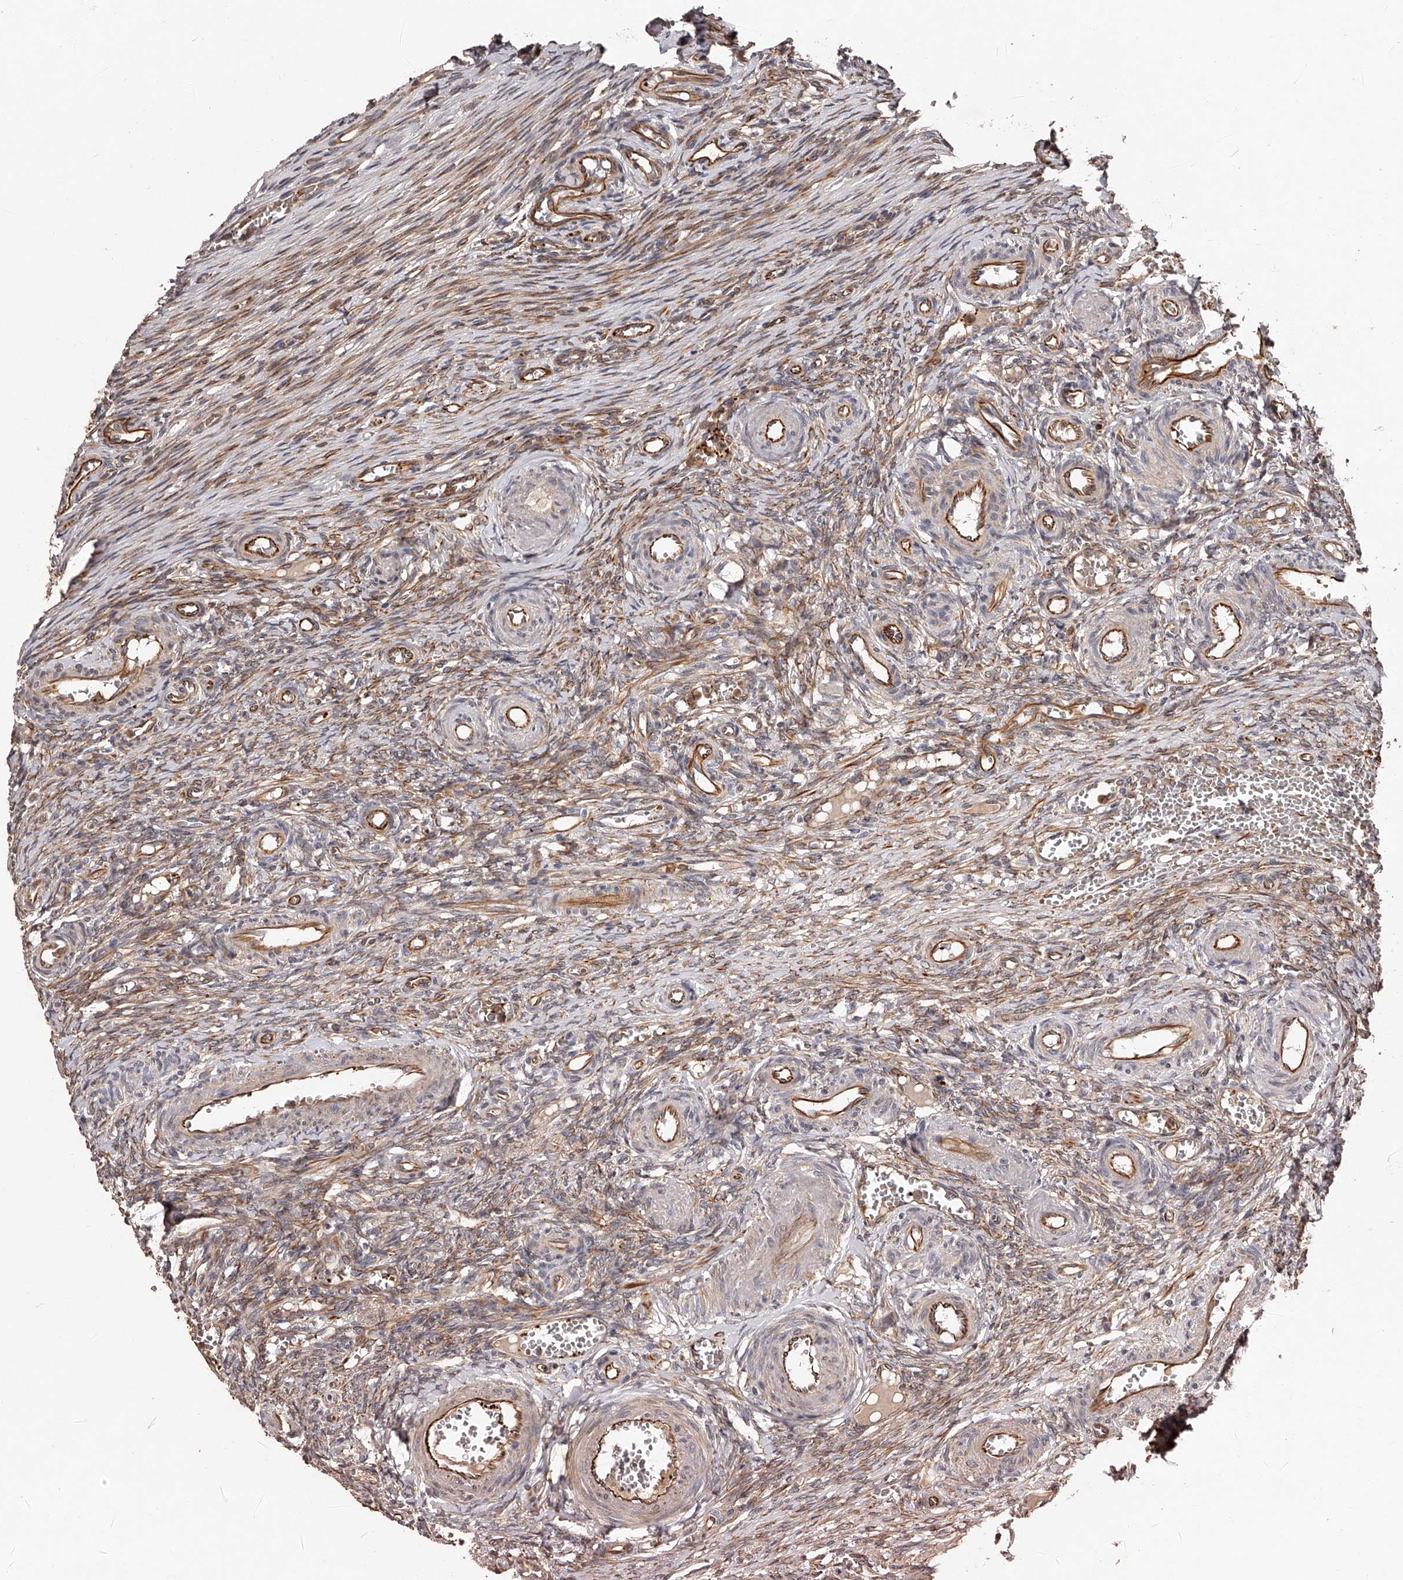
{"staining": {"intensity": "weak", "quantity": "25%-75%", "location": "cytoplasmic/membranous"}, "tissue": "ovary", "cell_type": "Ovarian stroma cells", "image_type": "normal", "snomed": [{"axis": "morphology", "description": "Adenocarcinoma, NOS"}, {"axis": "topography", "description": "Endometrium"}], "caption": "Approximately 25%-75% of ovarian stroma cells in benign ovary exhibit weak cytoplasmic/membranous protein staining as visualized by brown immunohistochemical staining.", "gene": "URGCP", "patient": {"sex": "female", "age": 32}}